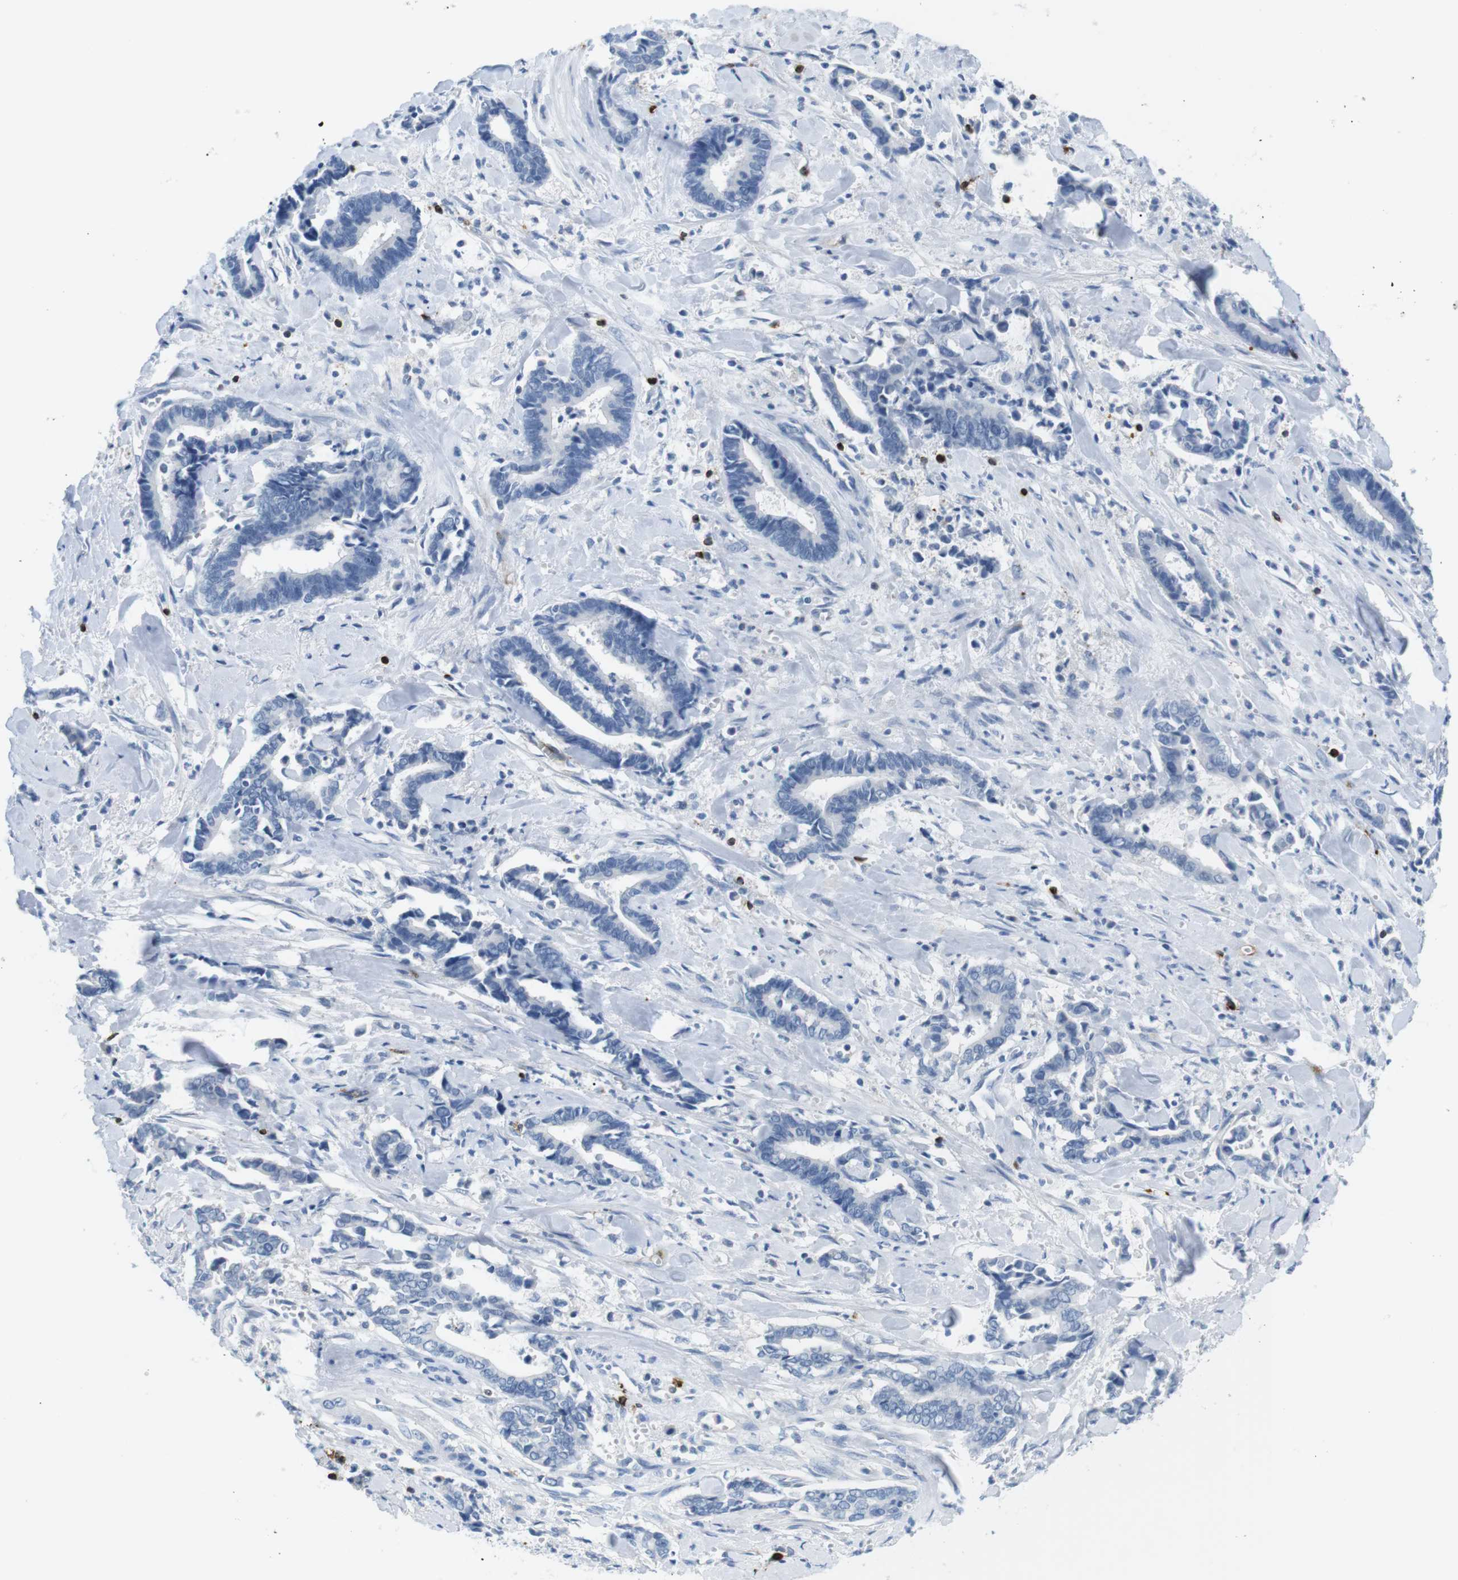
{"staining": {"intensity": "negative", "quantity": "none", "location": "none"}, "tissue": "cervical cancer", "cell_type": "Tumor cells", "image_type": "cancer", "snomed": [{"axis": "morphology", "description": "Adenocarcinoma, NOS"}, {"axis": "topography", "description": "Cervix"}], "caption": "Histopathology image shows no significant protein positivity in tumor cells of adenocarcinoma (cervical).", "gene": "TNFRSF4", "patient": {"sex": "female", "age": 44}}